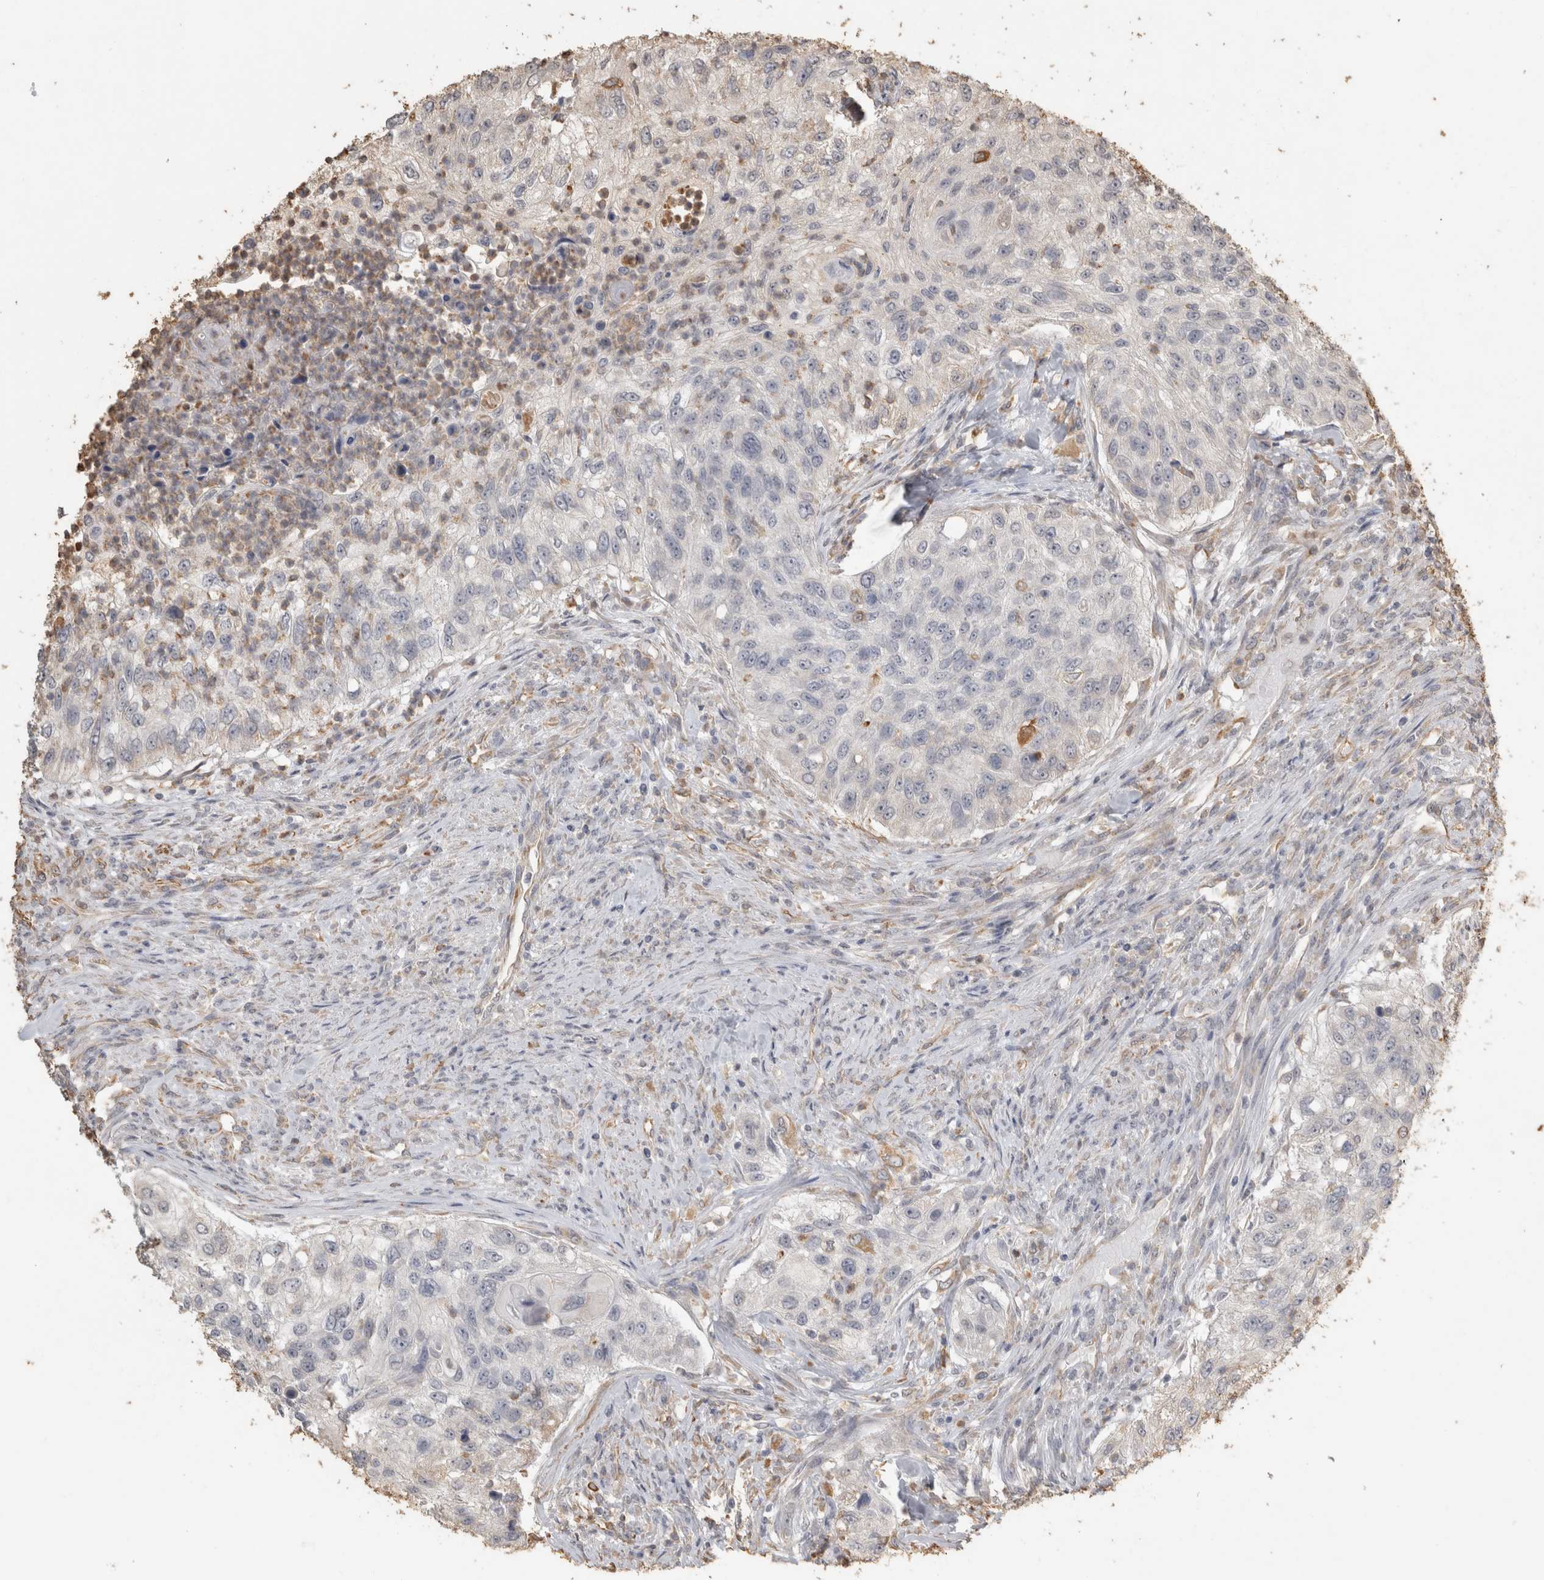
{"staining": {"intensity": "negative", "quantity": "none", "location": "none"}, "tissue": "urothelial cancer", "cell_type": "Tumor cells", "image_type": "cancer", "snomed": [{"axis": "morphology", "description": "Urothelial carcinoma, High grade"}, {"axis": "topography", "description": "Urinary bladder"}], "caption": "Human urothelial carcinoma (high-grade) stained for a protein using immunohistochemistry displays no expression in tumor cells.", "gene": "REPS2", "patient": {"sex": "female", "age": 60}}